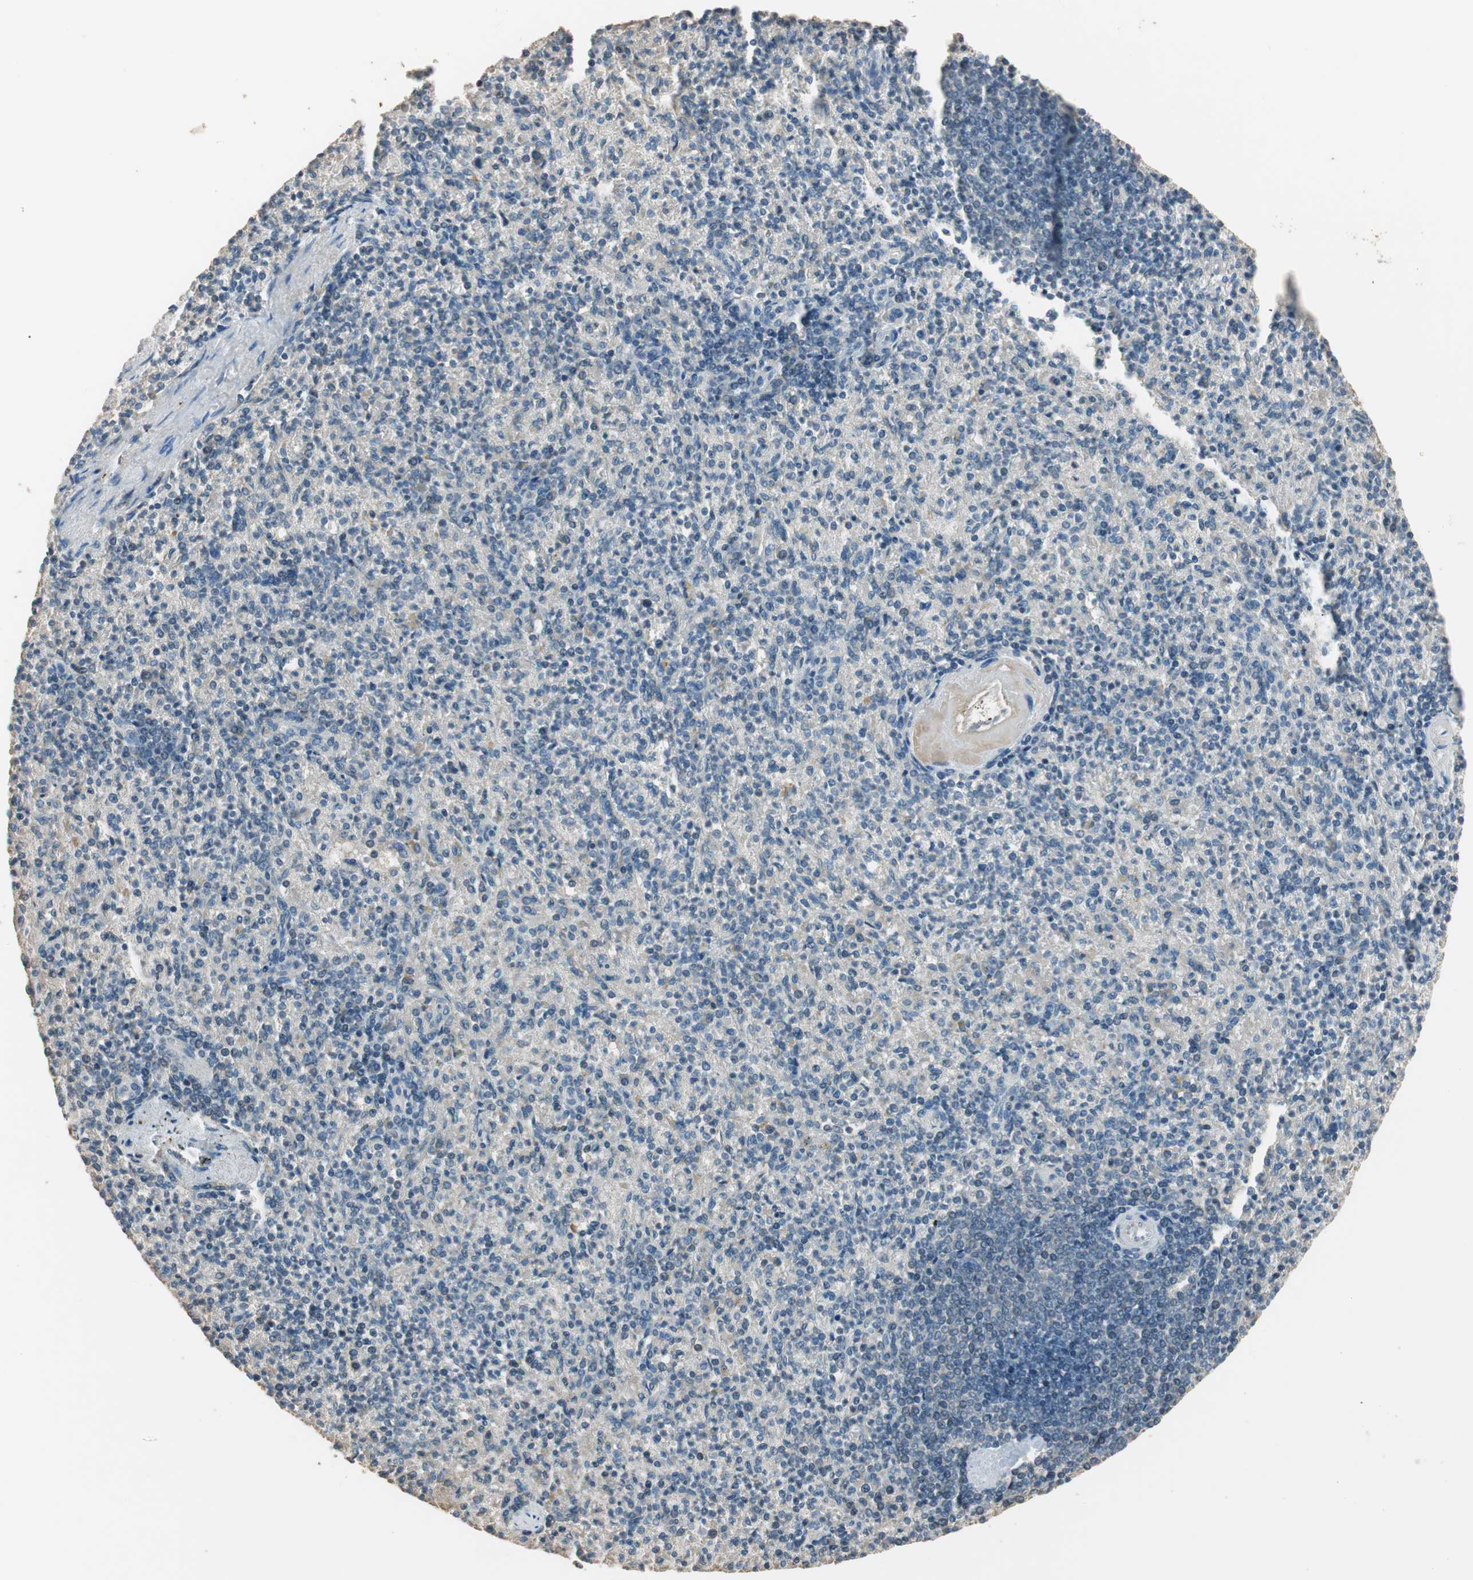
{"staining": {"intensity": "weak", "quantity": "<25%", "location": "cytoplasmic/membranous"}, "tissue": "spleen", "cell_type": "Cells in red pulp", "image_type": "normal", "snomed": [{"axis": "morphology", "description": "Normal tissue, NOS"}, {"axis": "topography", "description": "Spleen"}], "caption": "Immunohistochemical staining of benign human spleen reveals no significant expression in cells in red pulp.", "gene": "USP5", "patient": {"sex": "female", "age": 74}}